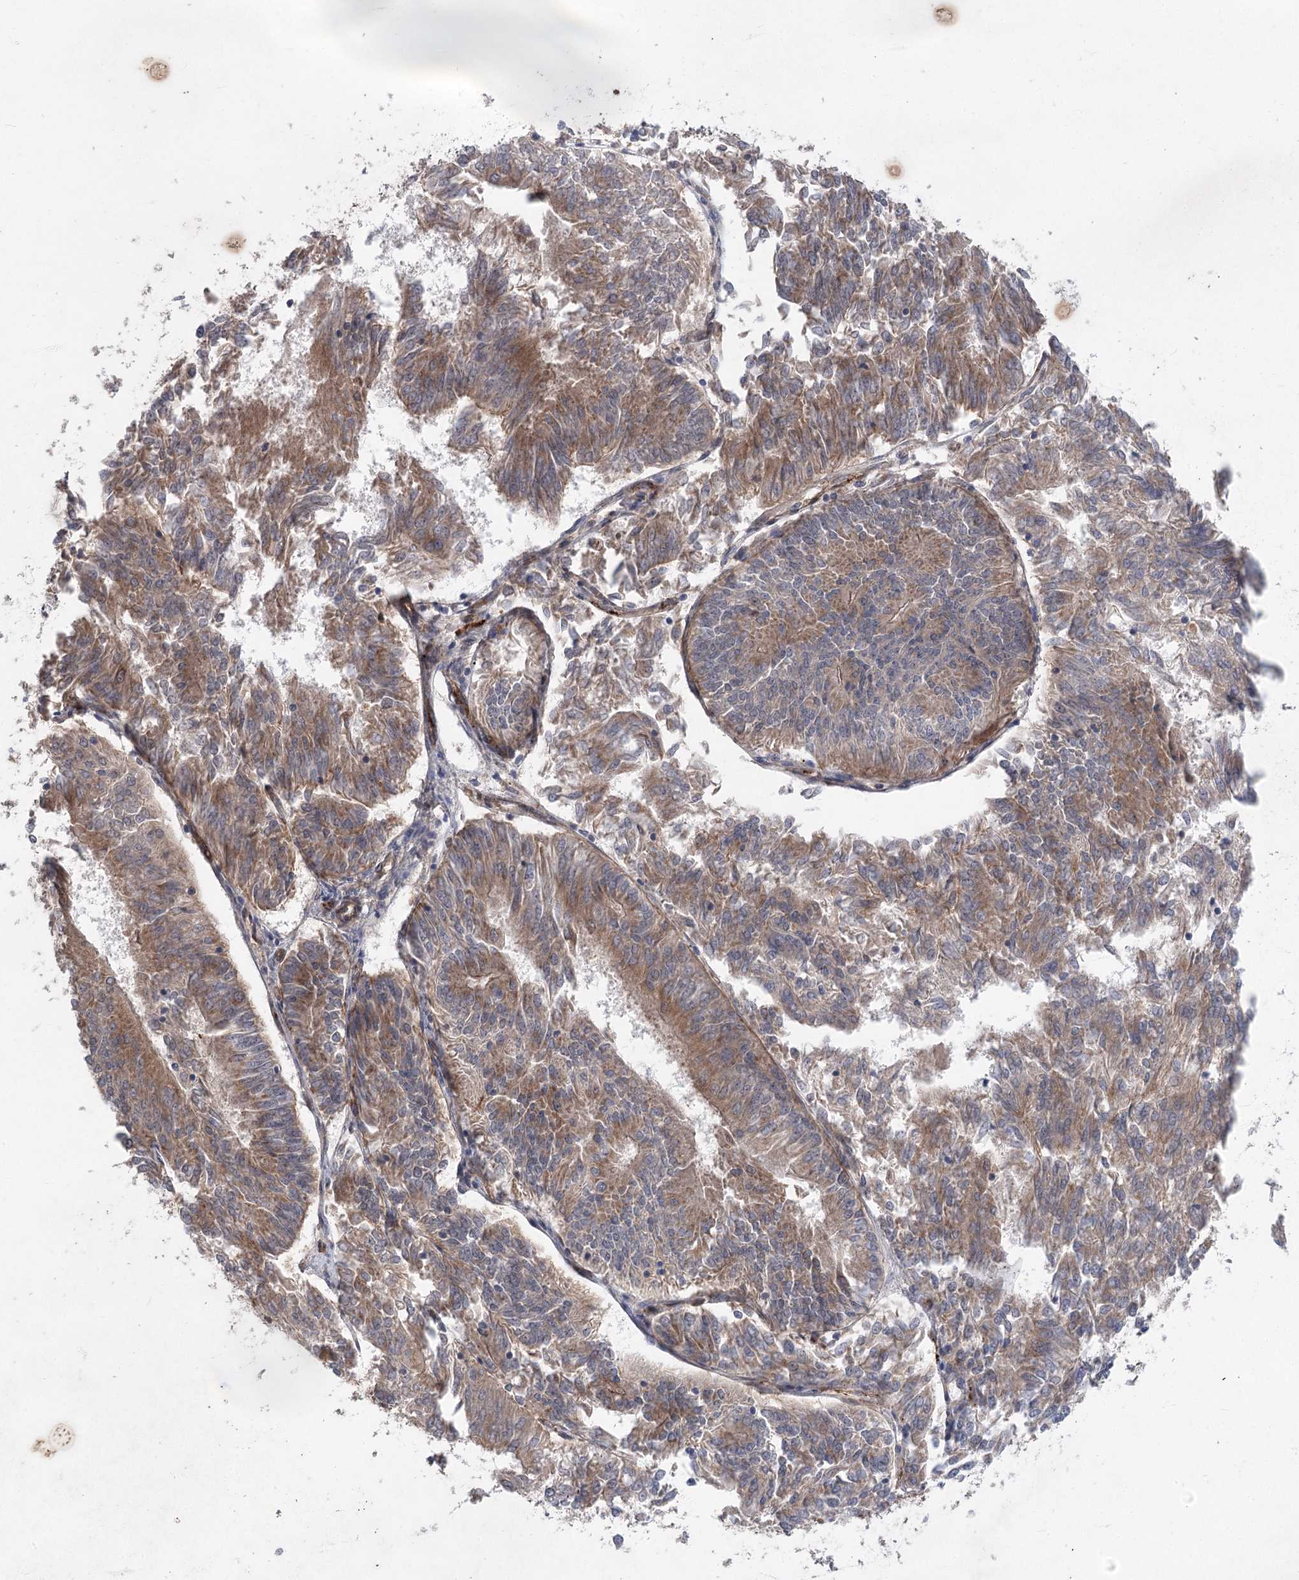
{"staining": {"intensity": "moderate", "quantity": ">75%", "location": "cytoplasmic/membranous"}, "tissue": "endometrial cancer", "cell_type": "Tumor cells", "image_type": "cancer", "snomed": [{"axis": "morphology", "description": "Adenocarcinoma, NOS"}, {"axis": "topography", "description": "Endometrium"}], "caption": "A brown stain shows moderate cytoplasmic/membranous positivity of a protein in human endometrial cancer tumor cells. Using DAB (brown) and hematoxylin (blue) stains, captured at high magnification using brightfield microscopy.", "gene": "METTL24", "patient": {"sex": "female", "age": 86}}